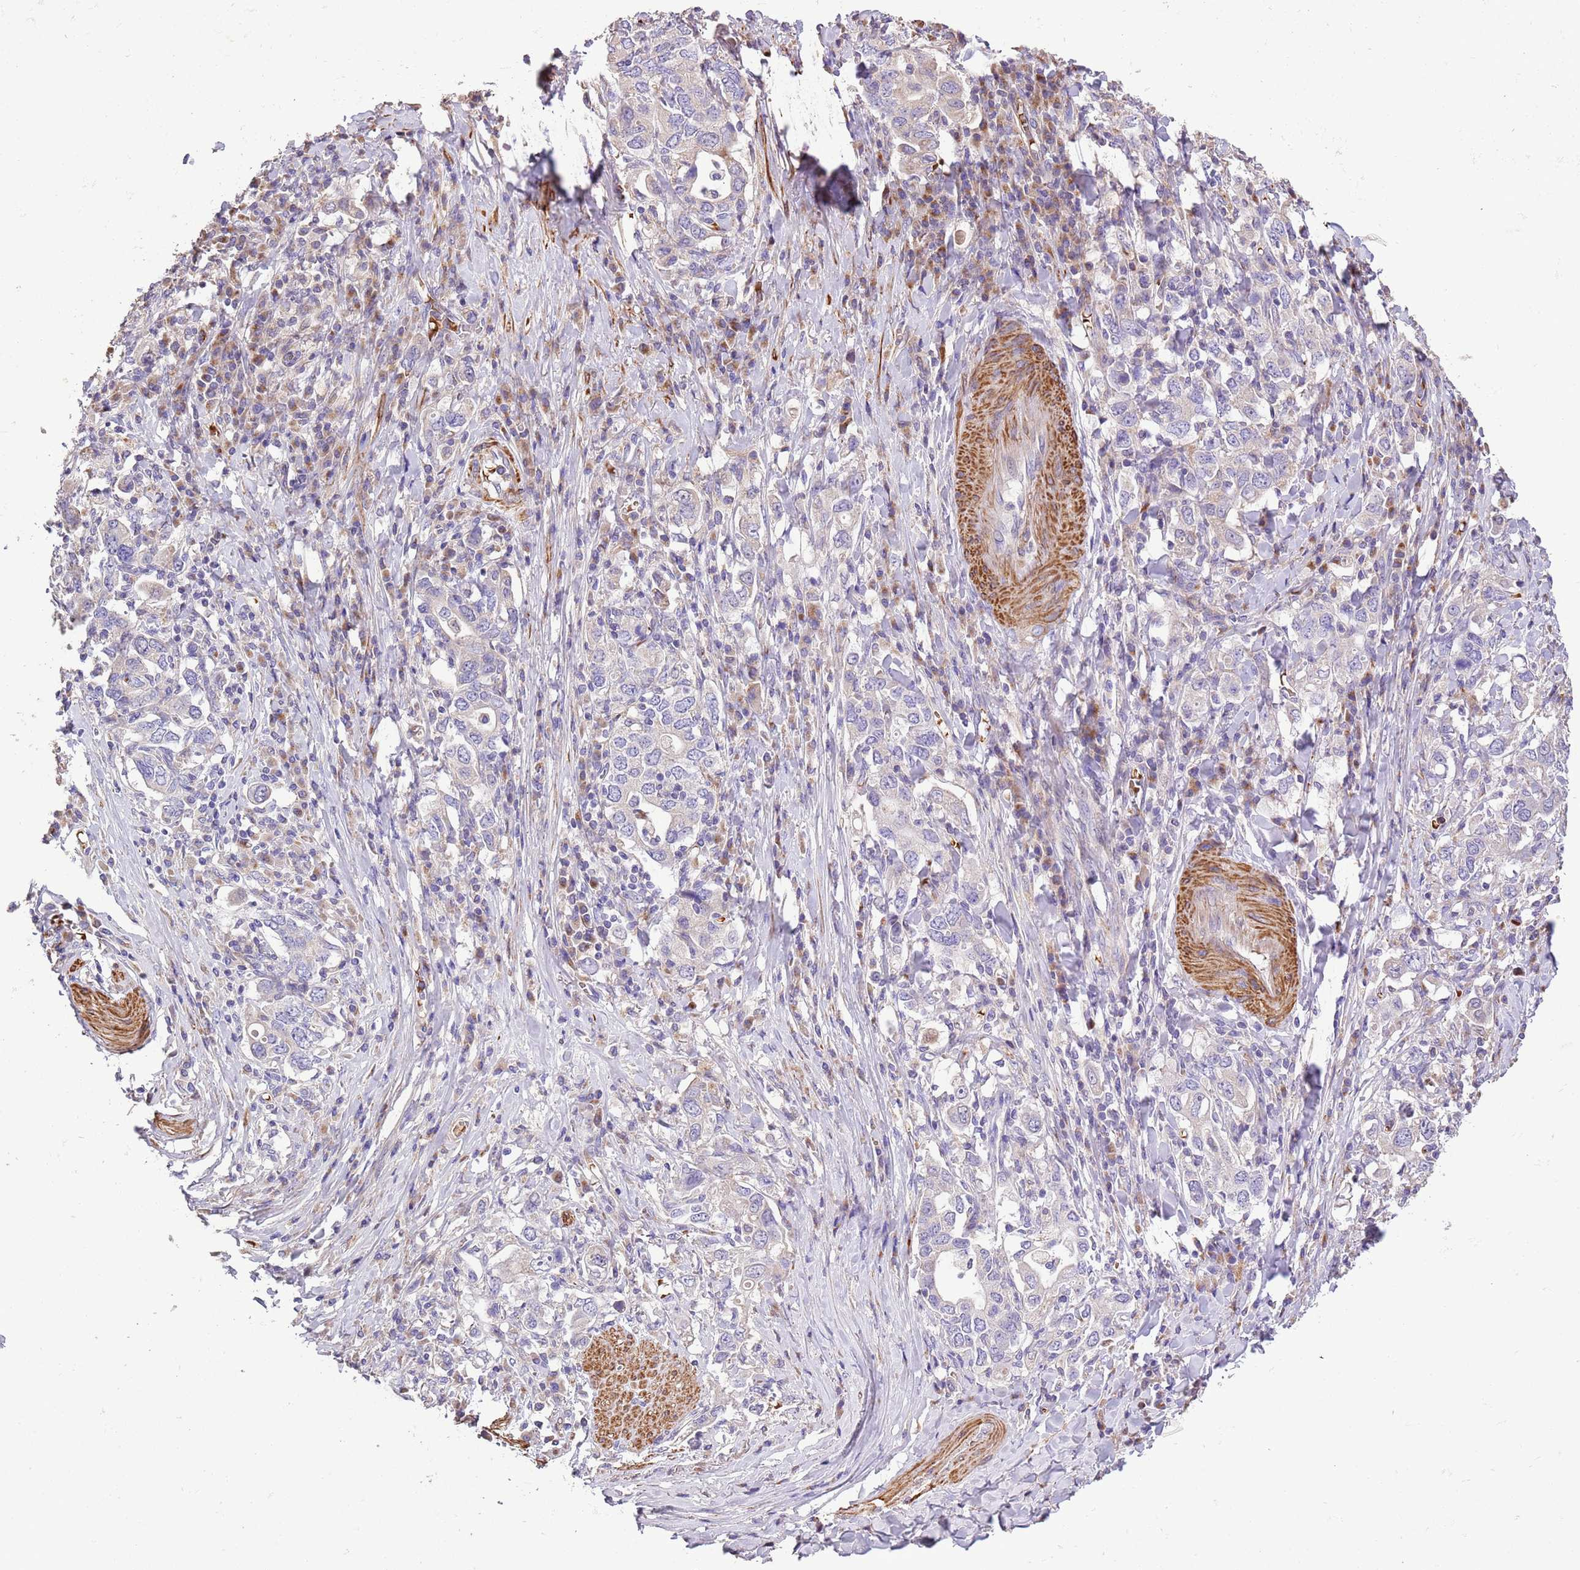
{"staining": {"intensity": "negative", "quantity": "none", "location": "none"}, "tissue": "stomach cancer", "cell_type": "Tumor cells", "image_type": "cancer", "snomed": [{"axis": "morphology", "description": "Adenocarcinoma, NOS"}, {"axis": "topography", "description": "Stomach, upper"}, {"axis": "topography", "description": "Stomach"}], "caption": "Histopathology image shows no protein staining in tumor cells of adenocarcinoma (stomach) tissue.", "gene": "PIGA", "patient": {"sex": "male", "age": 62}}